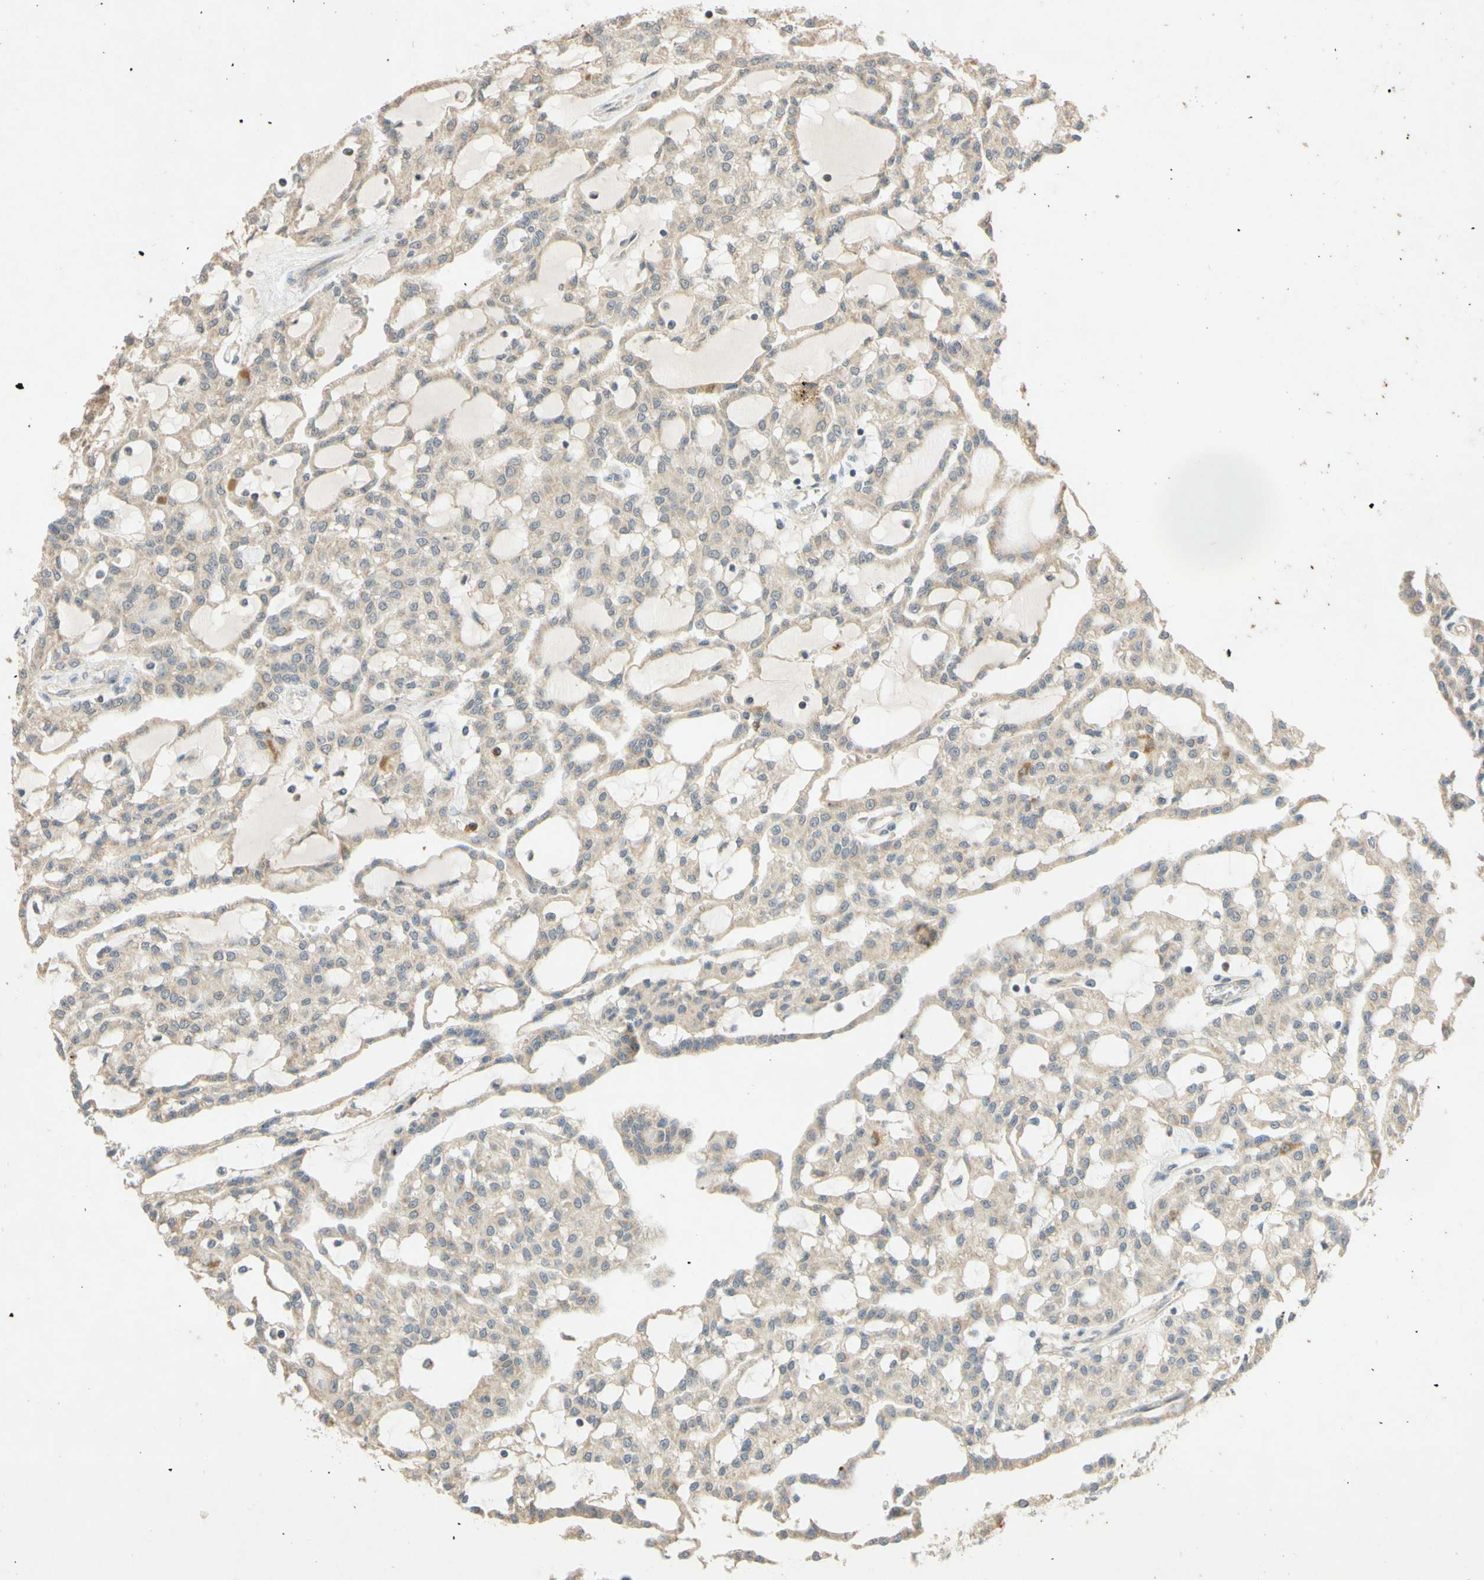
{"staining": {"intensity": "weak", "quantity": ">75%", "location": "cytoplasmic/membranous"}, "tissue": "renal cancer", "cell_type": "Tumor cells", "image_type": "cancer", "snomed": [{"axis": "morphology", "description": "Adenocarcinoma, NOS"}, {"axis": "topography", "description": "Kidney"}], "caption": "Renal cancer (adenocarcinoma) tissue displays weak cytoplasmic/membranous positivity in about >75% of tumor cells, visualized by immunohistochemistry. The staining was performed using DAB to visualize the protein expression in brown, while the nuclei were stained in blue with hematoxylin (Magnification: 20x).", "gene": "GATA1", "patient": {"sex": "male", "age": 63}}